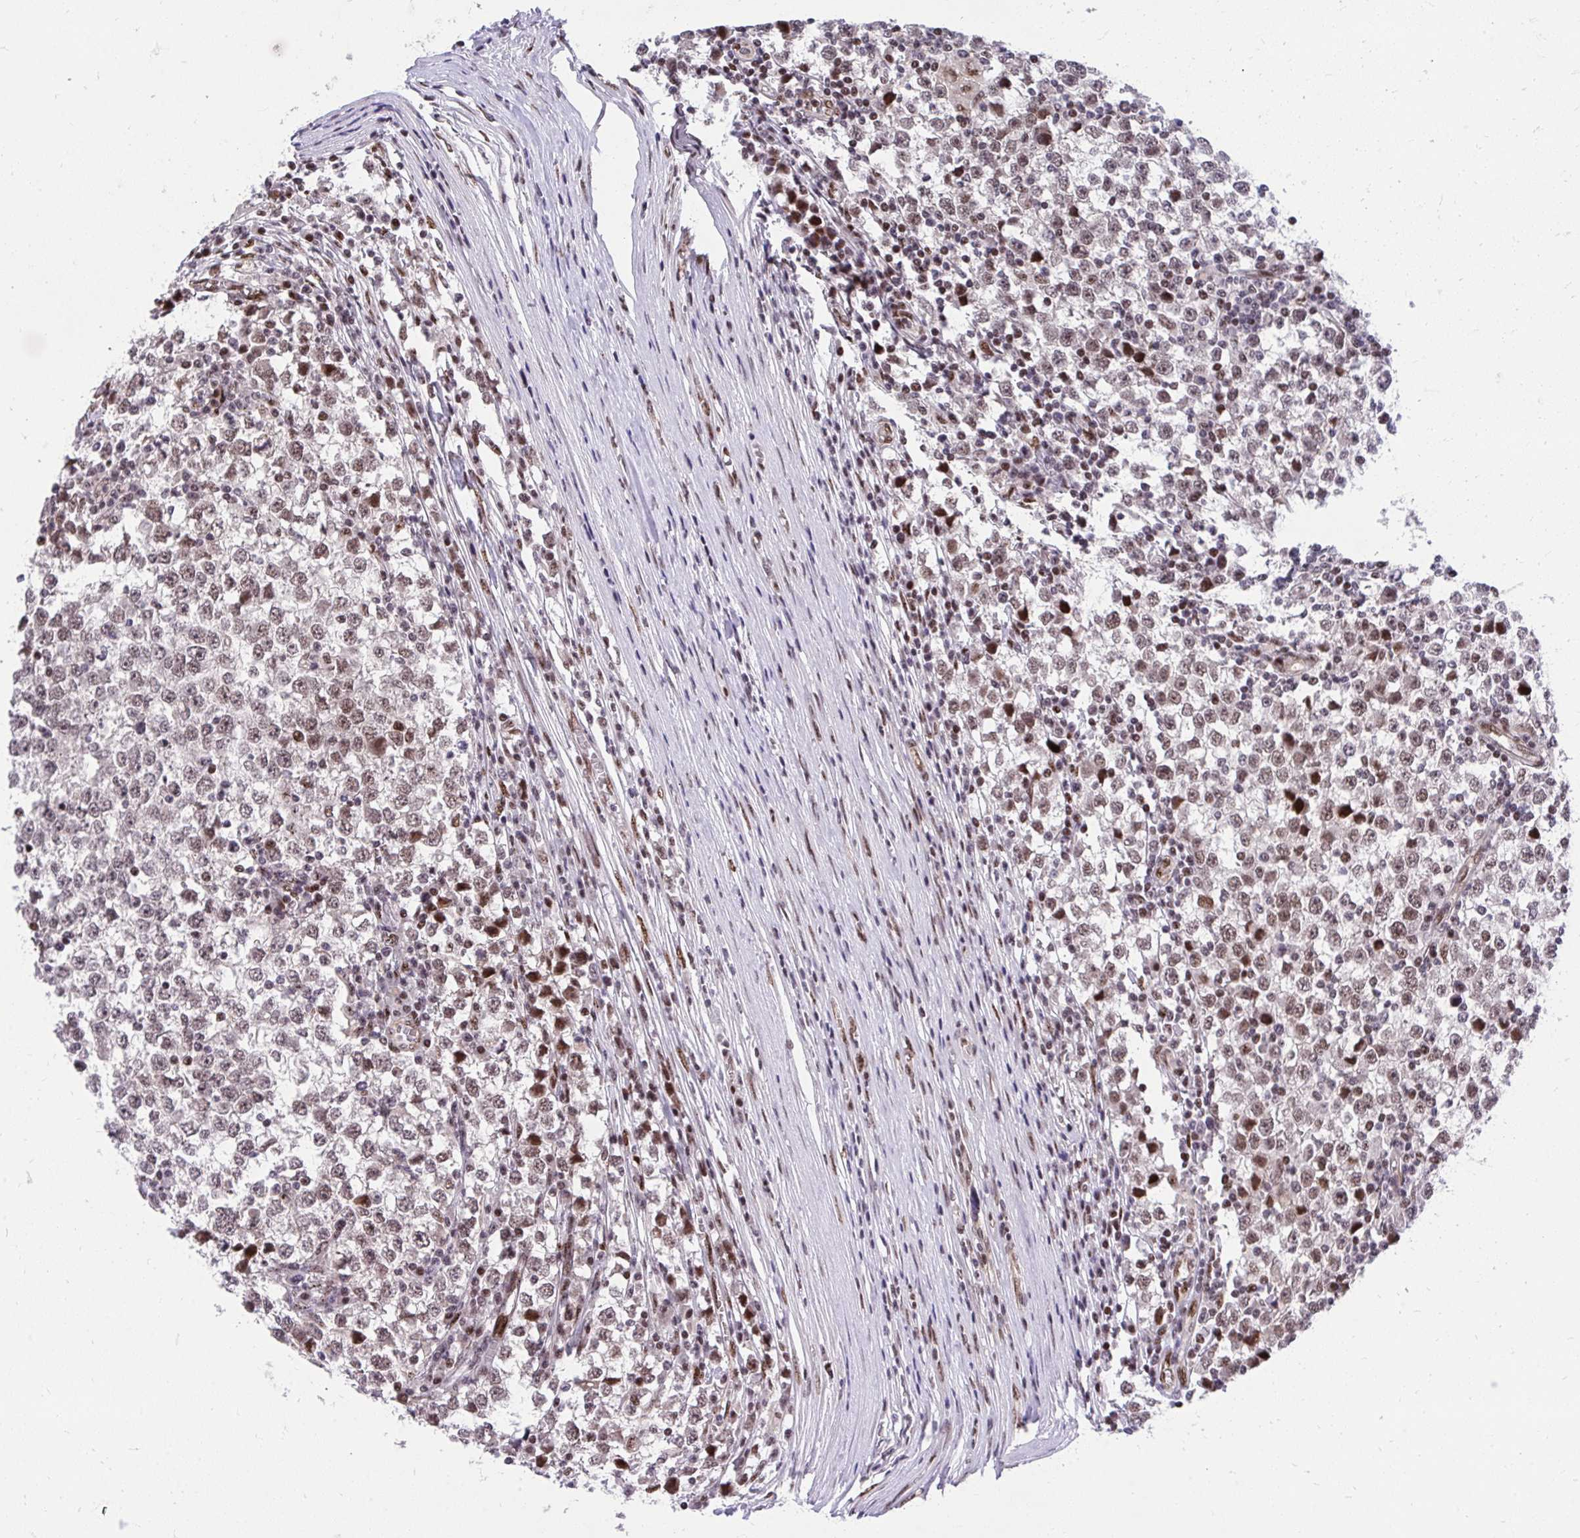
{"staining": {"intensity": "moderate", "quantity": ">75%", "location": "nuclear"}, "tissue": "testis cancer", "cell_type": "Tumor cells", "image_type": "cancer", "snomed": [{"axis": "morphology", "description": "Seminoma, NOS"}, {"axis": "topography", "description": "Testis"}], "caption": "The histopathology image demonstrates immunohistochemical staining of testis seminoma. There is moderate nuclear staining is present in approximately >75% of tumor cells.", "gene": "HOXA4", "patient": {"sex": "male", "age": 65}}